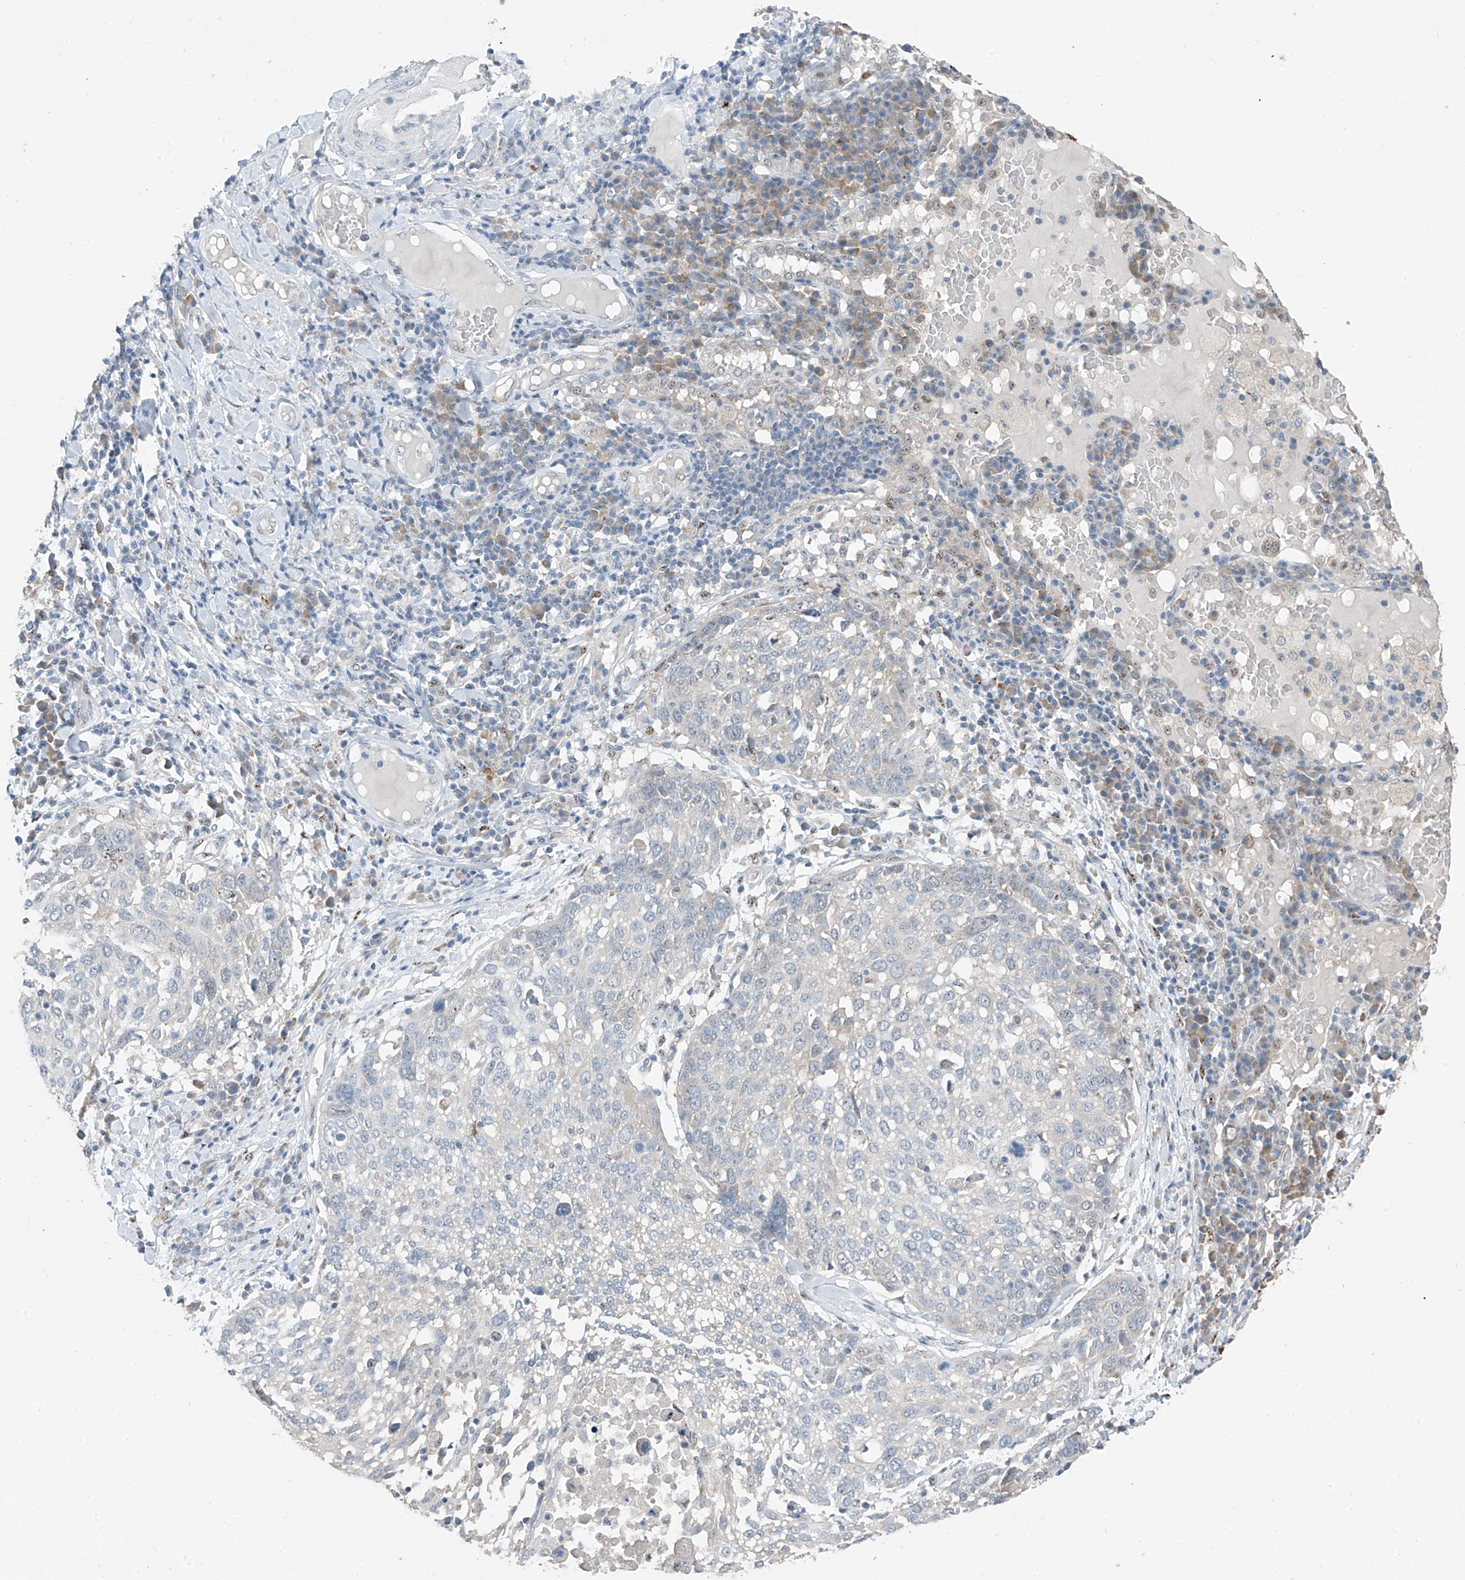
{"staining": {"intensity": "negative", "quantity": "none", "location": "none"}, "tissue": "lung cancer", "cell_type": "Tumor cells", "image_type": "cancer", "snomed": [{"axis": "morphology", "description": "Squamous cell carcinoma, NOS"}, {"axis": "topography", "description": "Lung"}], "caption": "This is a micrograph of immunohistochemistry staining of lung squamous cell carcinoma, which shows no expression in tumor cells.", "gene": "RPL4", "patient": {"sex": "male", "age": 65}}